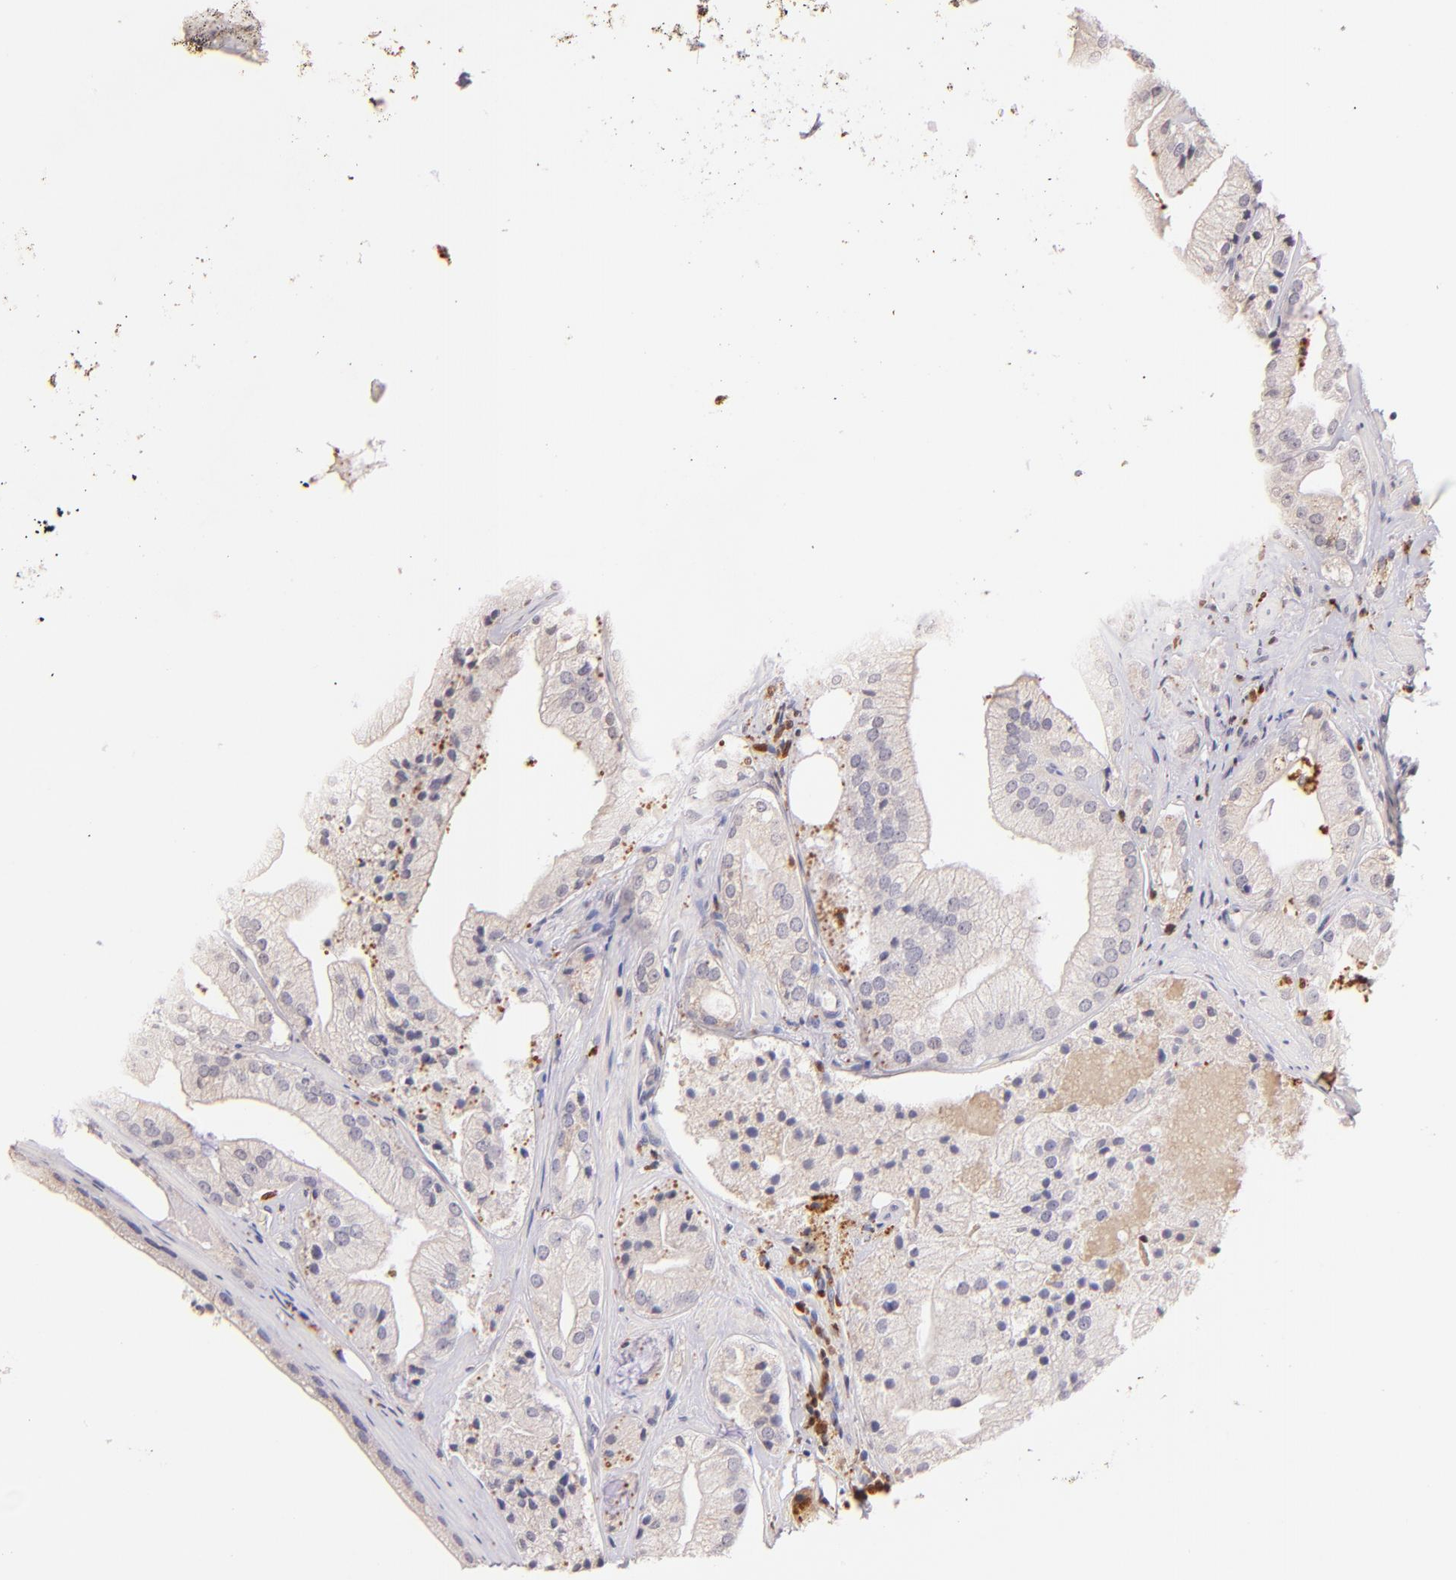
{"staining": {"intensity": "negative", "quantity": "none", "location": "none"}, "tissue": "prostate cancer", "cell_type": "Tumor cells", "image_type": "cancer", "snomed": [{"axis": "morphology", "description": "Adenocarcinoma, Low grade"}, {"axis": "topography", "description": "Prostate"}], "caption": "A photomicrograph of adenocarcinoma (low-grade) (prostate) stained for a protein exhibits no brown staining in tumor cells. (DAB immunohistochemistry (IHC), high magnification).", "gene": "ZAP70", "patient": {"sex": "male", "age": 60}}